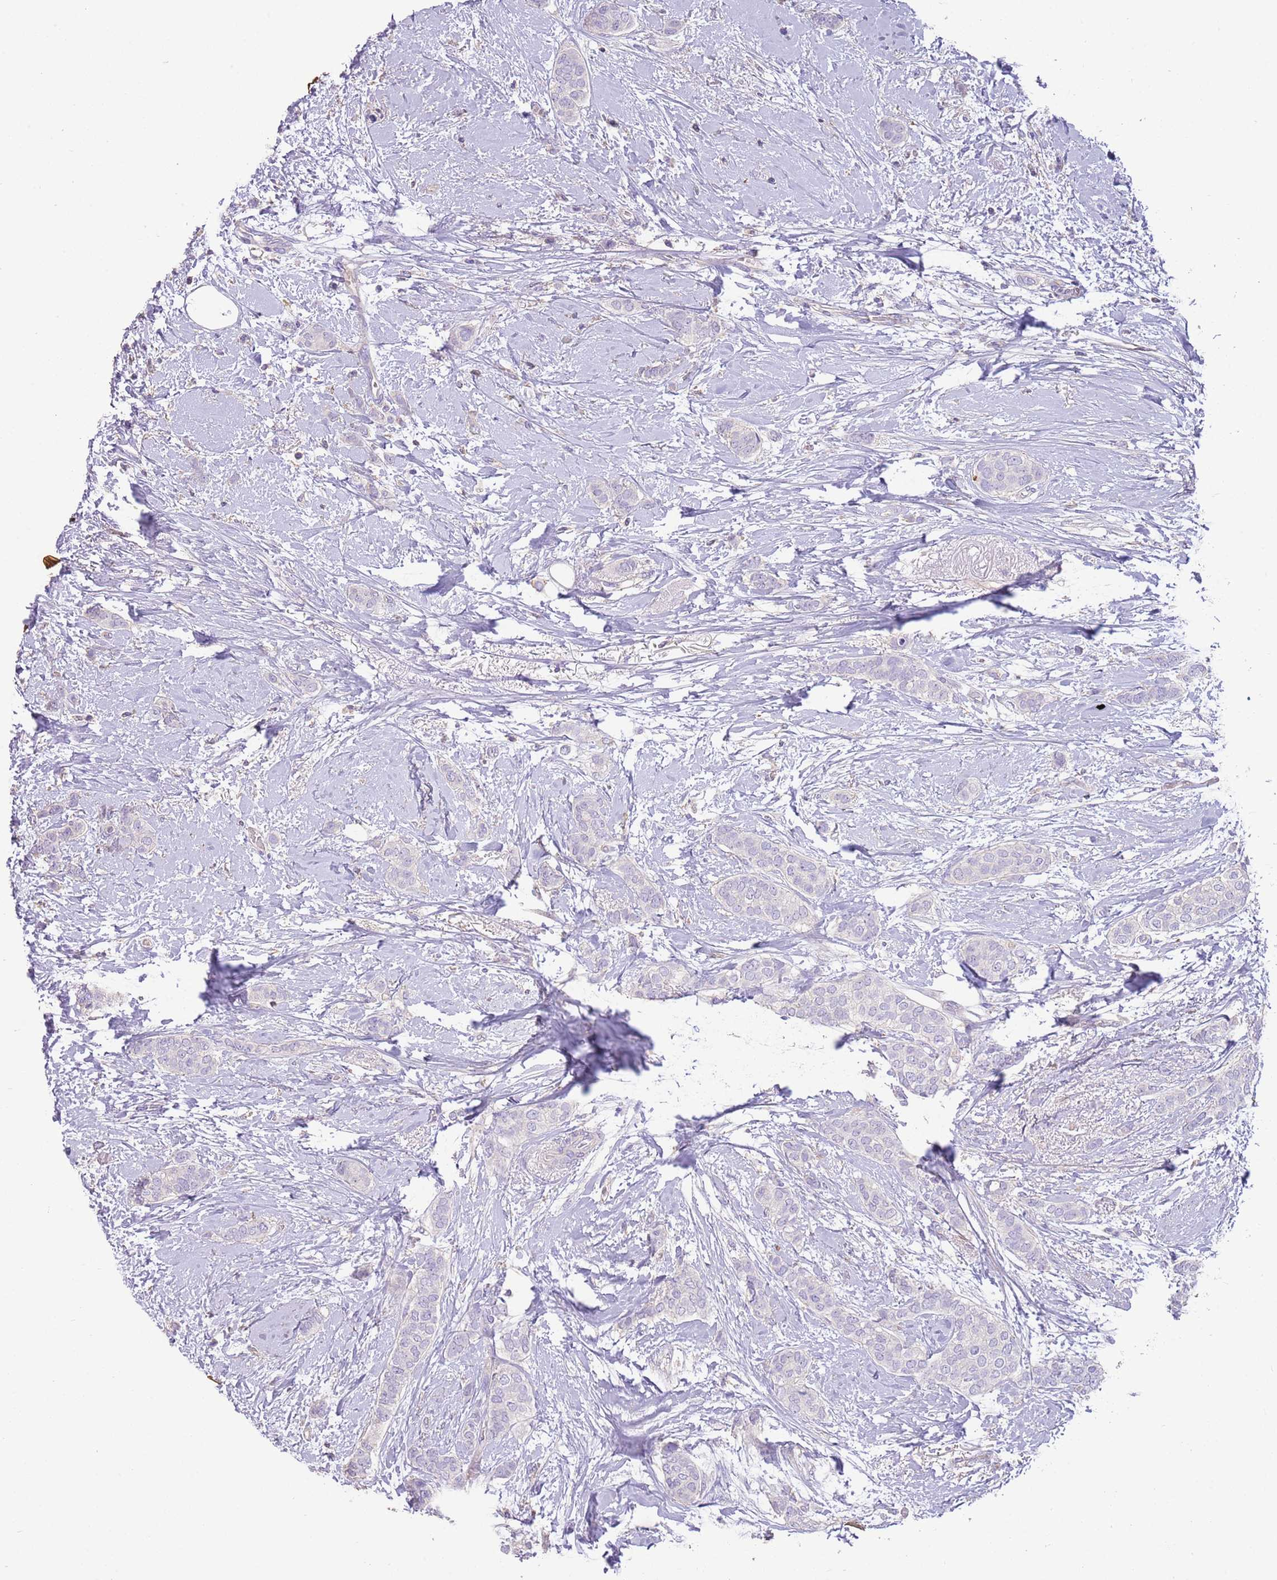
{"staining": {"intensity": "negative", "quantity": "none", "location": "none"}, "tissue": "breast cancer", "cell_type": "Tumor cells", "image_type": "cancer", "snomed": [{"axis": "morphology", "description": "Duct carcinoma"}, {"axis": "topography", "description": "Breast"}], "caption": "This is an IHC micrograph of breast cancer (intraductal carcinoma). There is no staining in tumor cells.", "gene": "SFTPA1", "patient": {"sex": "female", "age": 72}}